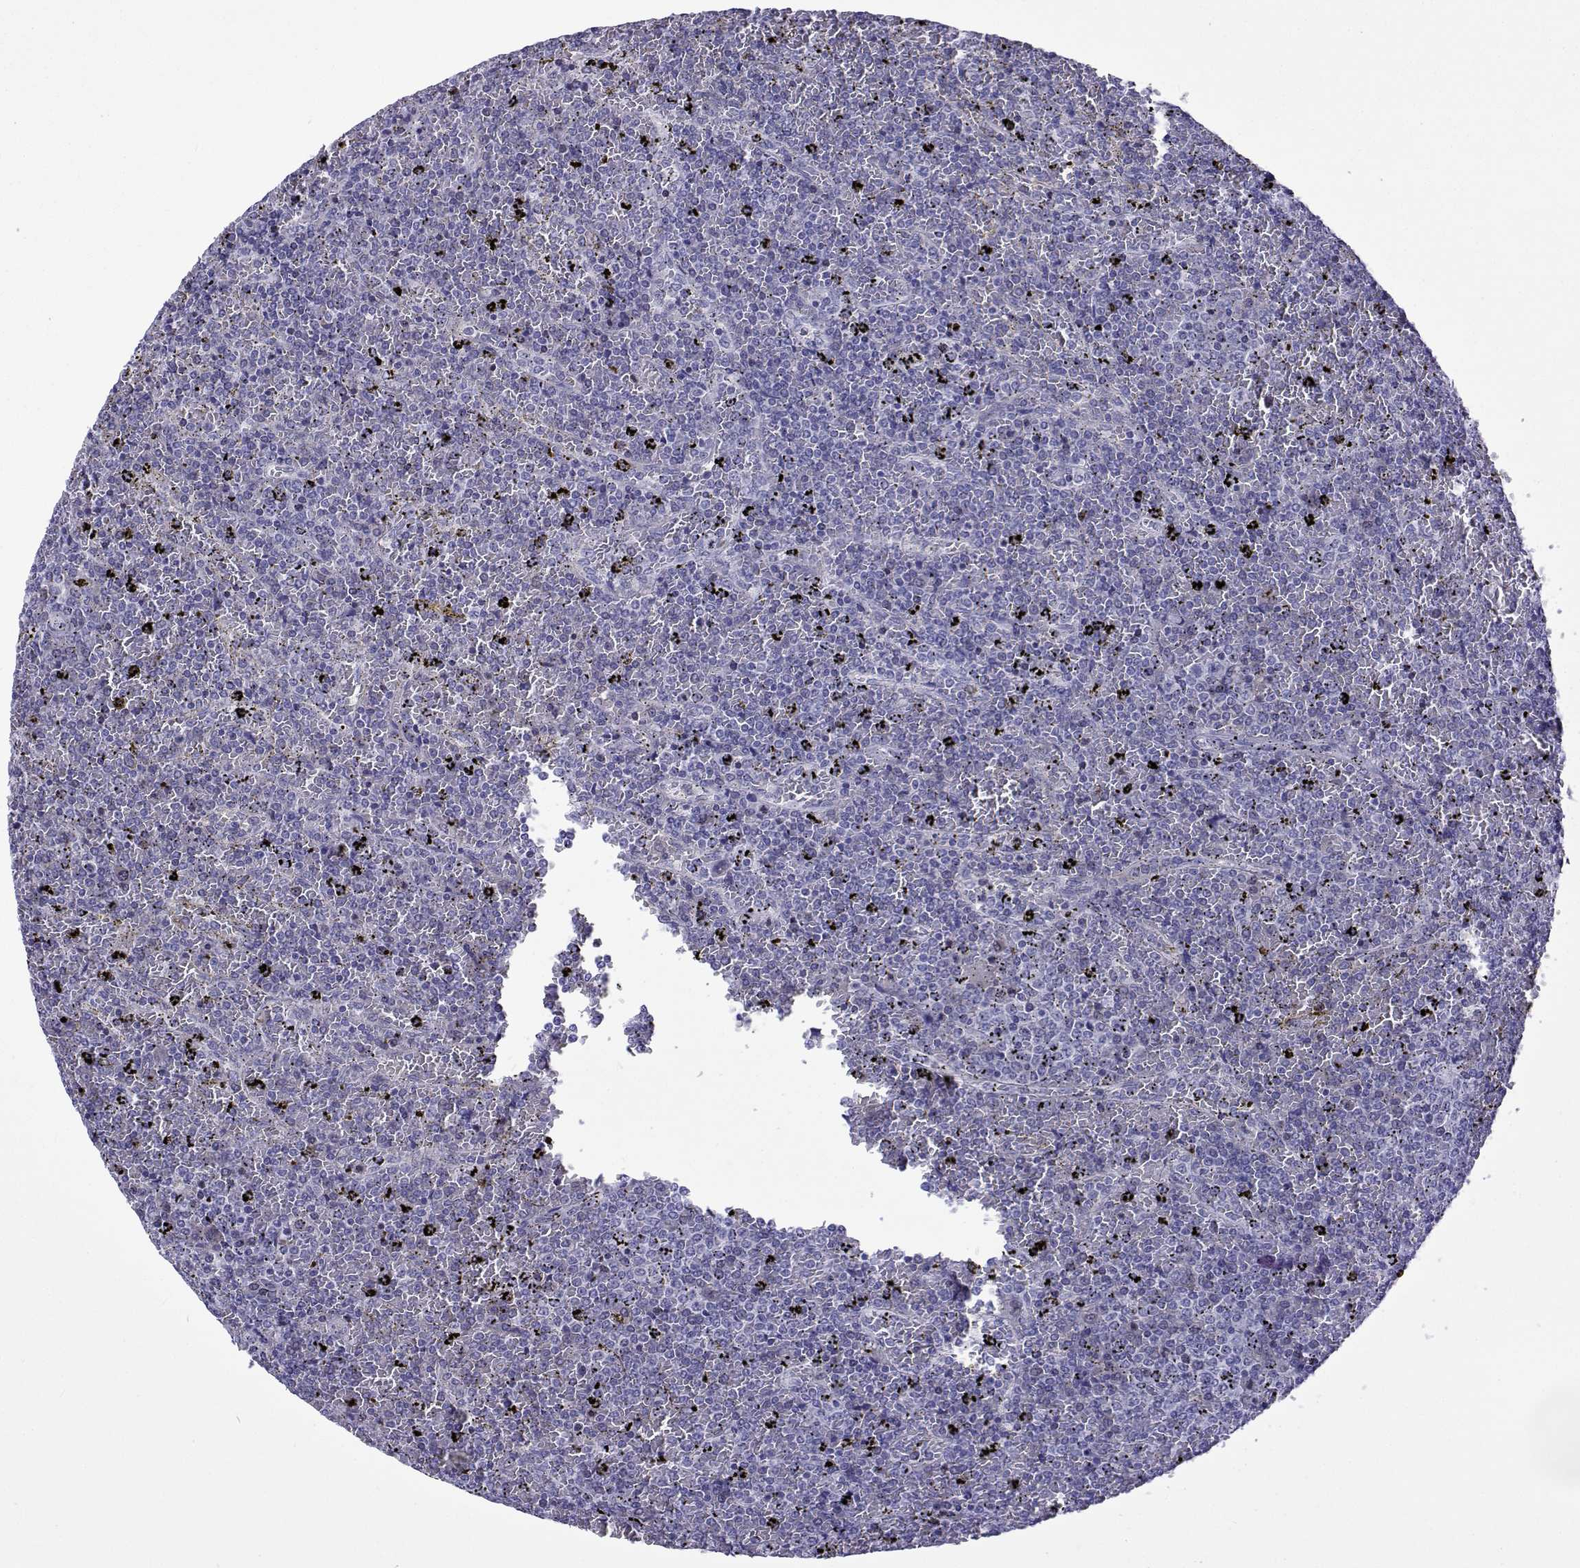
{"staining": {"intensity": "negative", "quantity": "none", "location": "none"}, "tissue": "lymphoma", "cell_type": "Tumor cells", "image_type": "cancer", "snomed": [{"axis": "morphology", "description": "Malignant lymphoma, non-Hodgkin's type, Low grade"}, {"axis": "topography", "description": "Spleen"}], "caption": "A micrograph of low-grade malignant lymphoma, non-Hodgkin's type stained for a protein displays no brown staining in tumor cells.", "gene": "ACTL7A", "patient": {"sex": "female", "age": 77}}